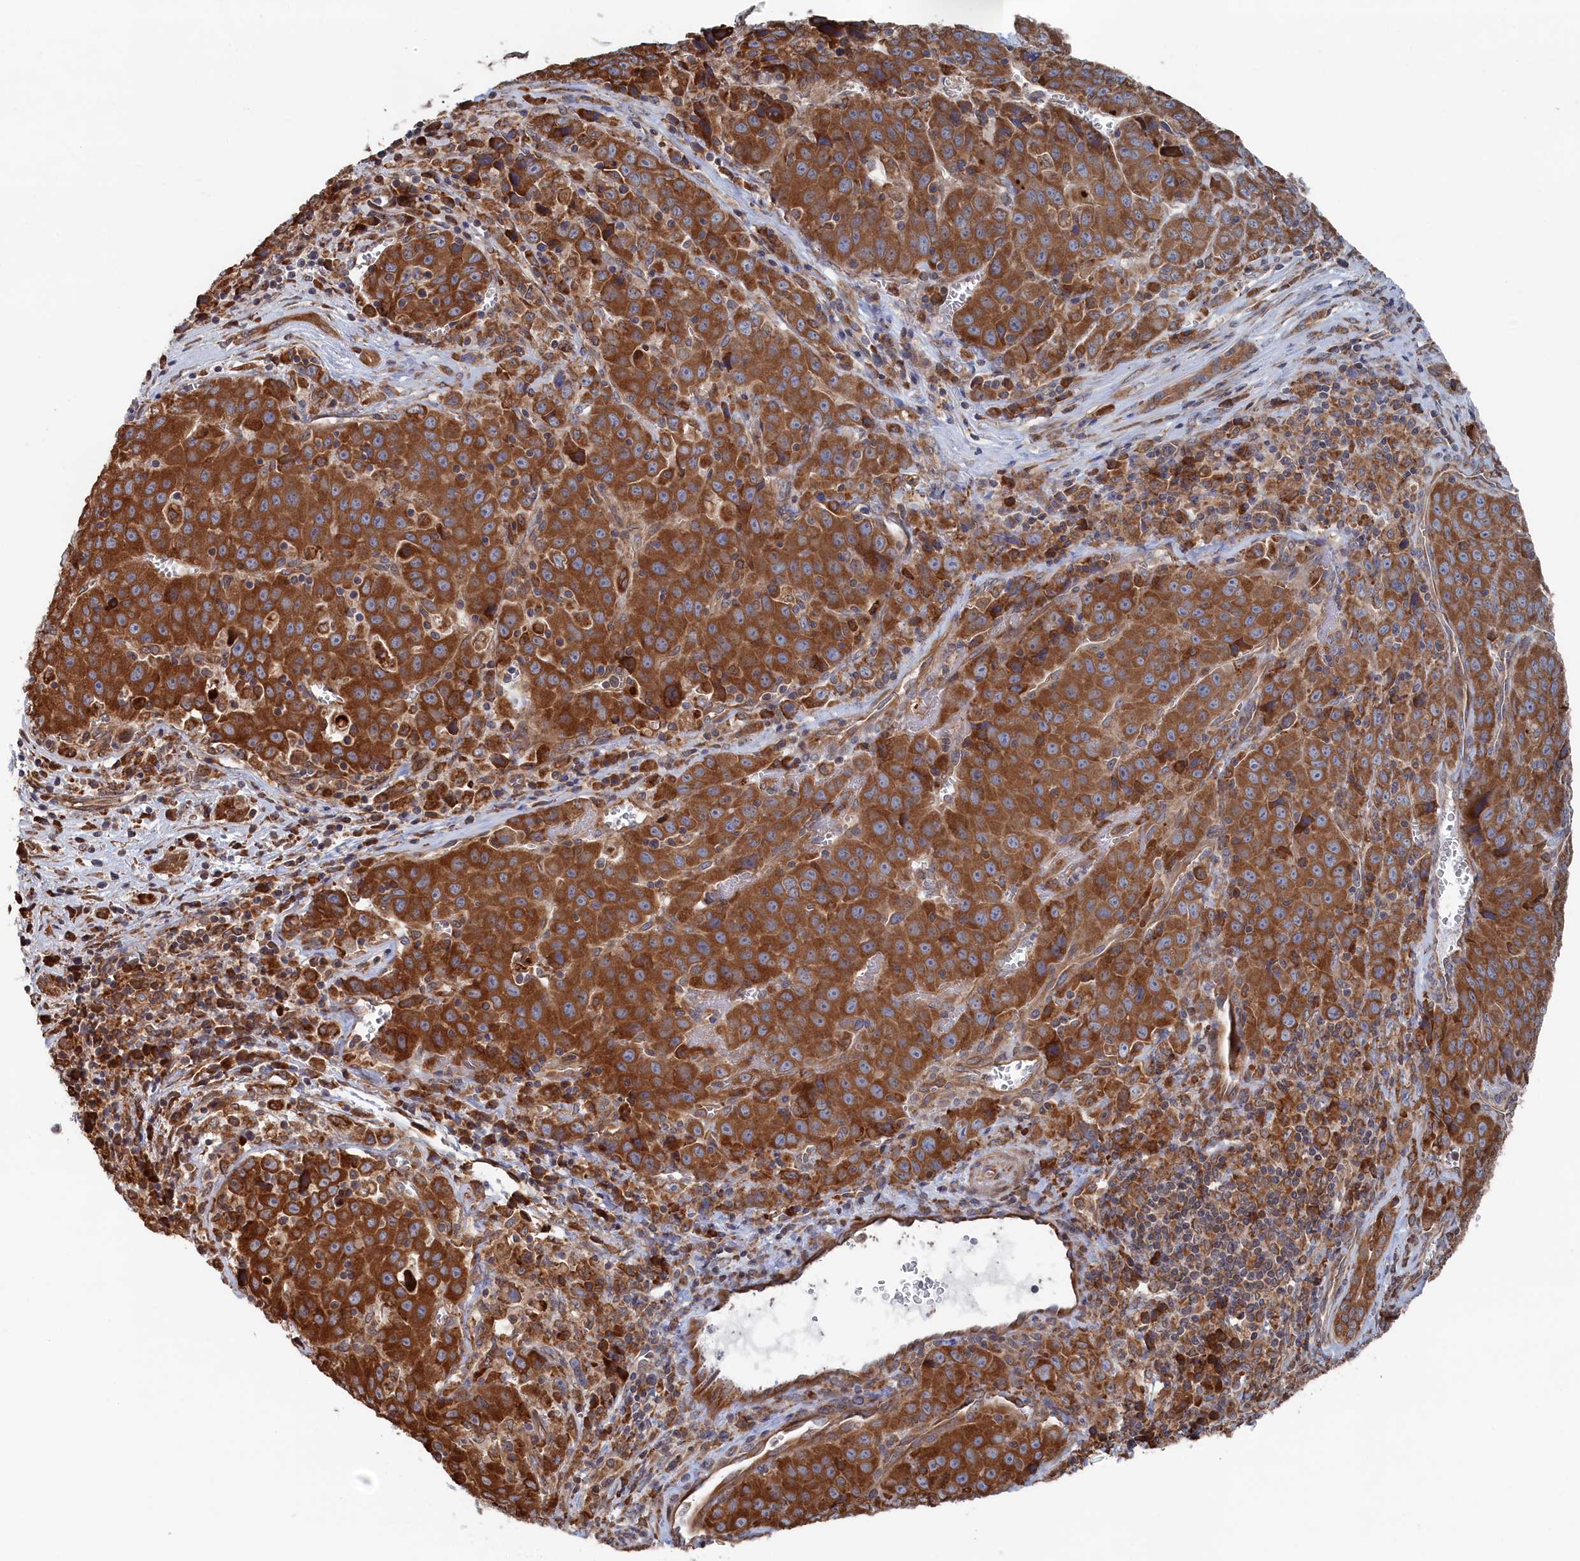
{"staining": {"intensity": "strong", "quantity": ">75%", "location": "cytoplasmic/membranous"}, "tissue": "liver cancer", "cell_type": "Tumor cells", "image_type": "cancer", "snomed": [{"axis": "morphology", "description": "Carcinoma, Hepatocellular, NOS"}, {"axis": "topography", "description": "Liver"}], "caption": "Protein analysis of hepatocellular carcinoma (liver) tissue reveals strong cytoplasmic/membranous staining in about >75% of tumor cells. (Brightfield microscopy of DAB IHC at high magnification).", "gene": "BPIFB6", "patient": {"sex": "female", "age": 53}}